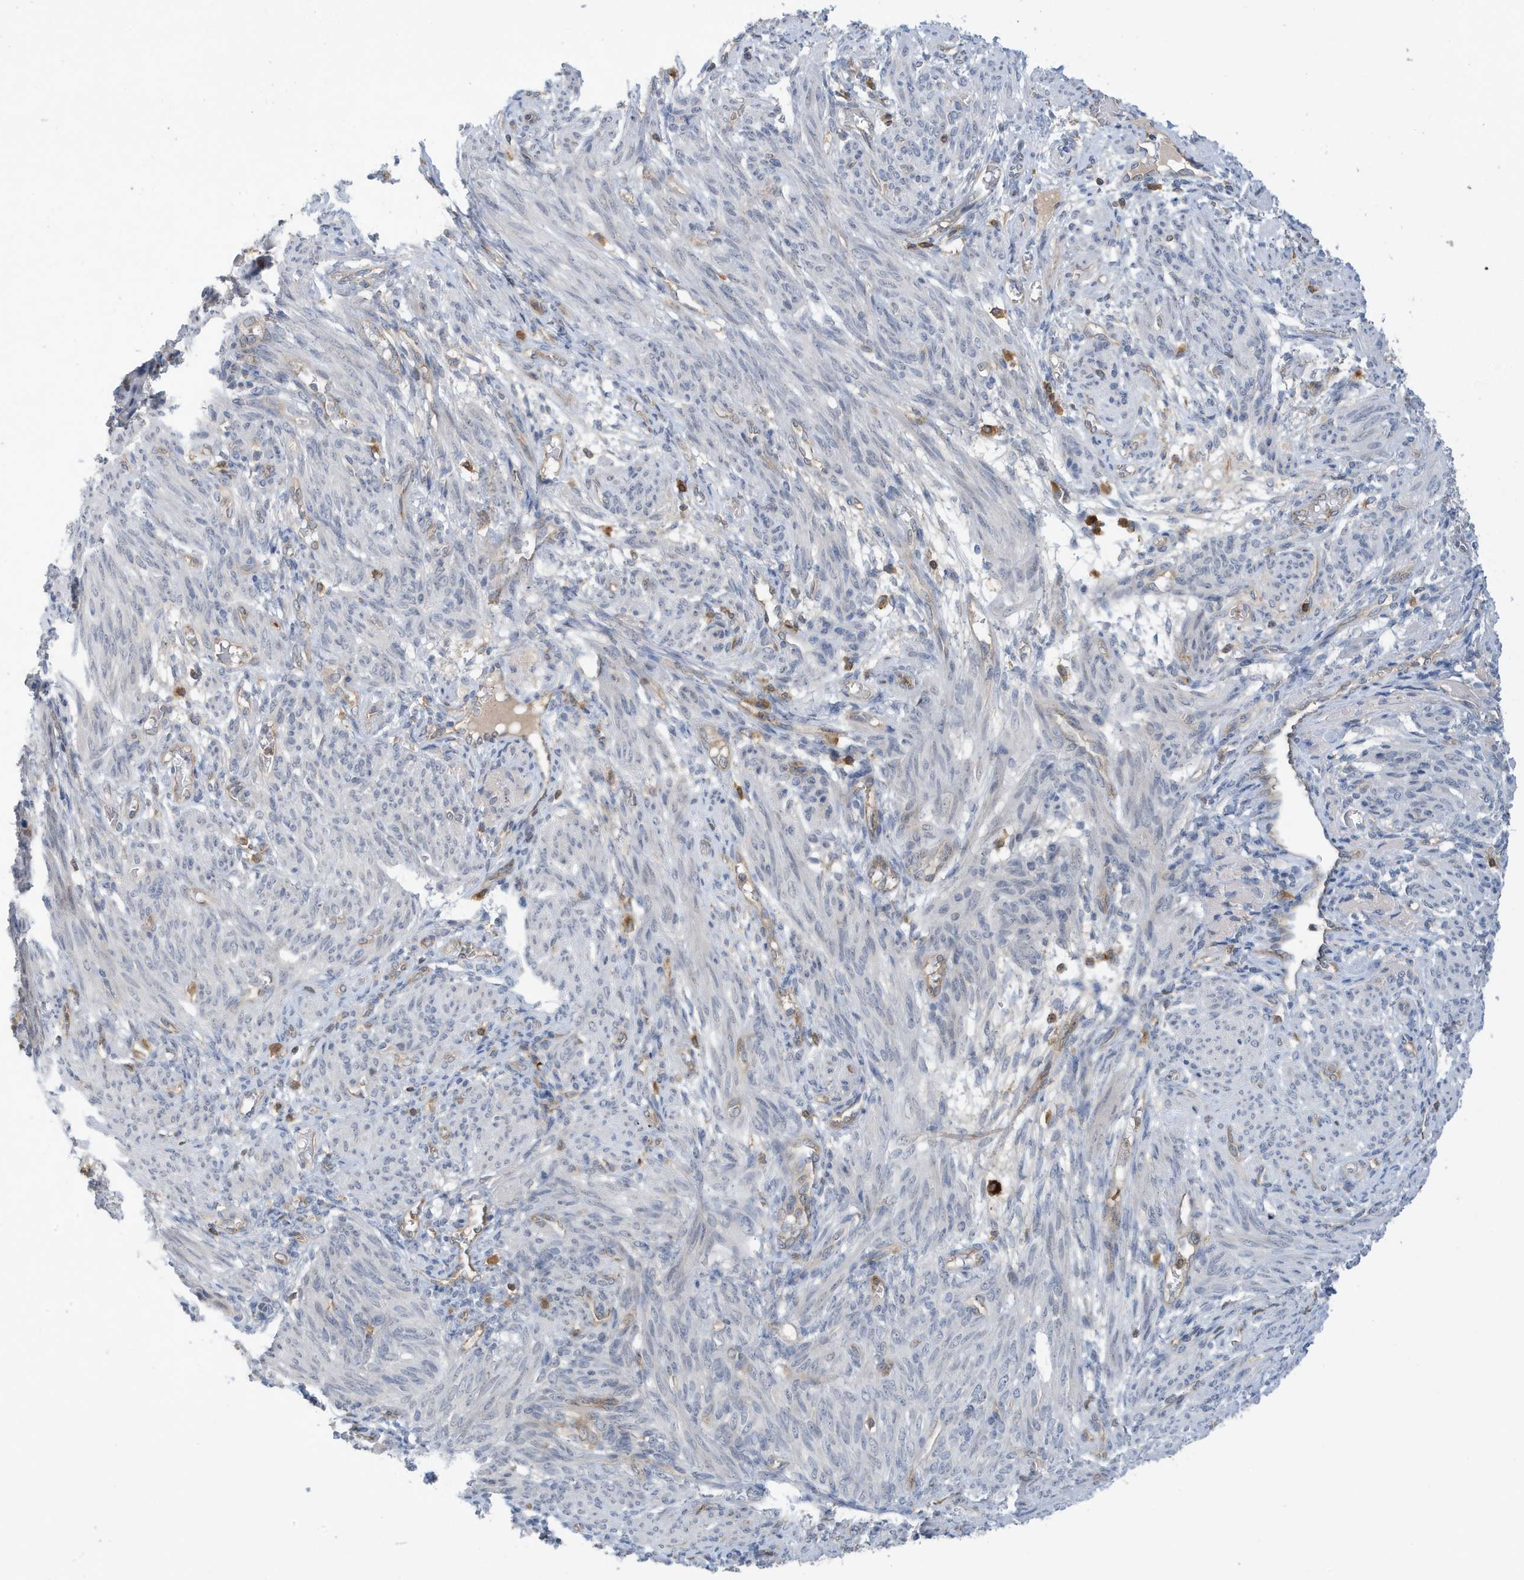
{"staining": {"intensity": "negative", "quantity": "none", "location": "none"}, "tissue": "smooth muscle", "cell_type": "Smooth muscle cells", "image_type": "normal", "snomed": [{"axis": "morphology", "description": "Normal tissue, NOS"}, {"axis": "topography", "description": "Smooth muscle"}], "caption": "Immunohistochemistry micrograph of benign smooth muscle stained for a protein (brown), which demonstrates no staining in smooth muscle cells.", "gene": "NSUN3", "patient": {"sex": "female", "age": 39}}